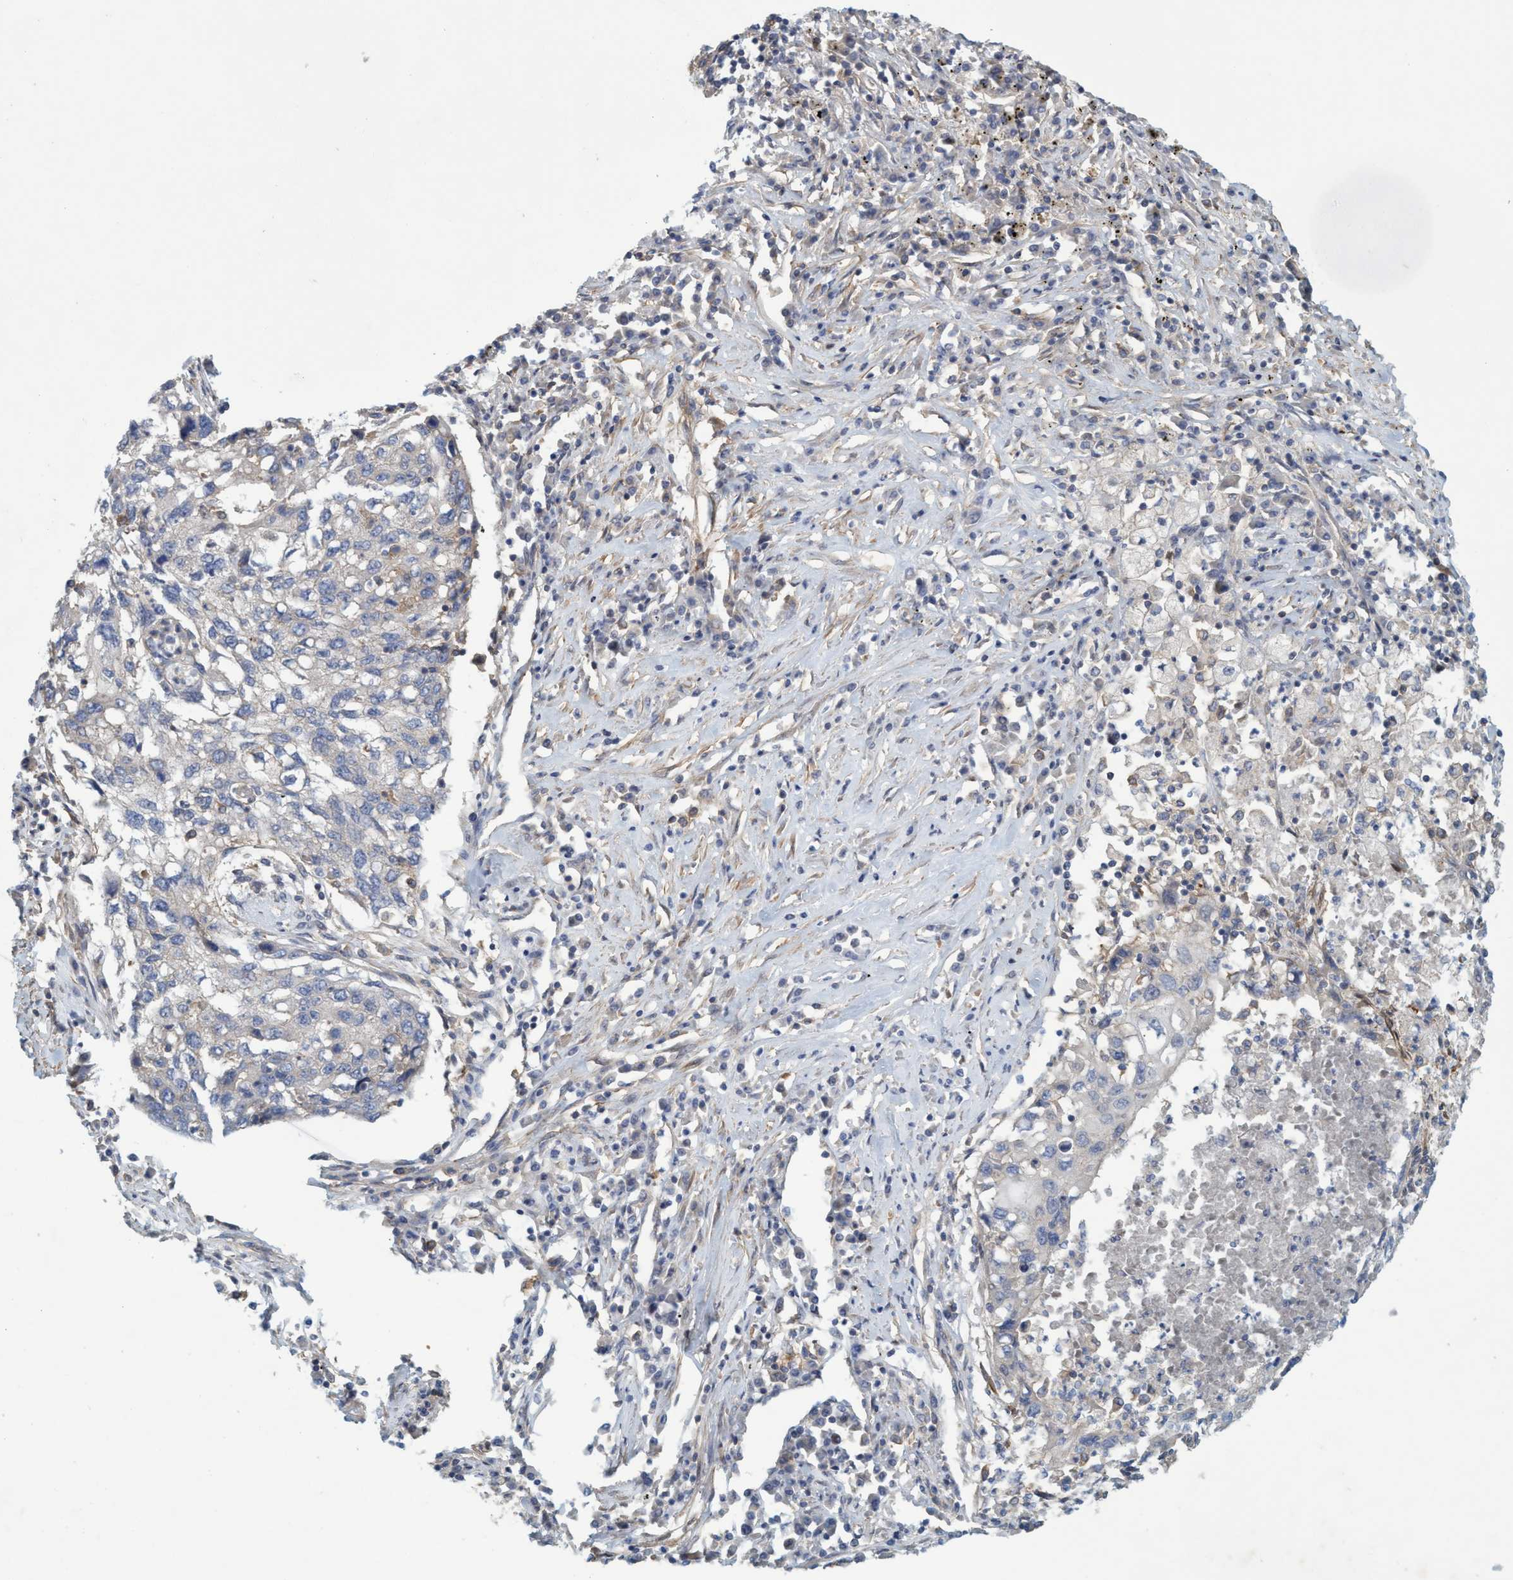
{"staining": {"intensity": "negative", "quantity": "none", "location": "none"}, "tissue": "lung cancer", "cell_type": "Tumor cells", "image_type": "cancer", "snomed": [{"axis": "morphology", "description": "Squamous cell carcinoma, NOS"}, {"axis": "topography", "description": "Lung"}], "caption": "Tumor cells are negative for brown protein staining in lung squamous cell carcinoma.", "gene": "SPECC1", "patient": {"sex": "female", "age": 63}}